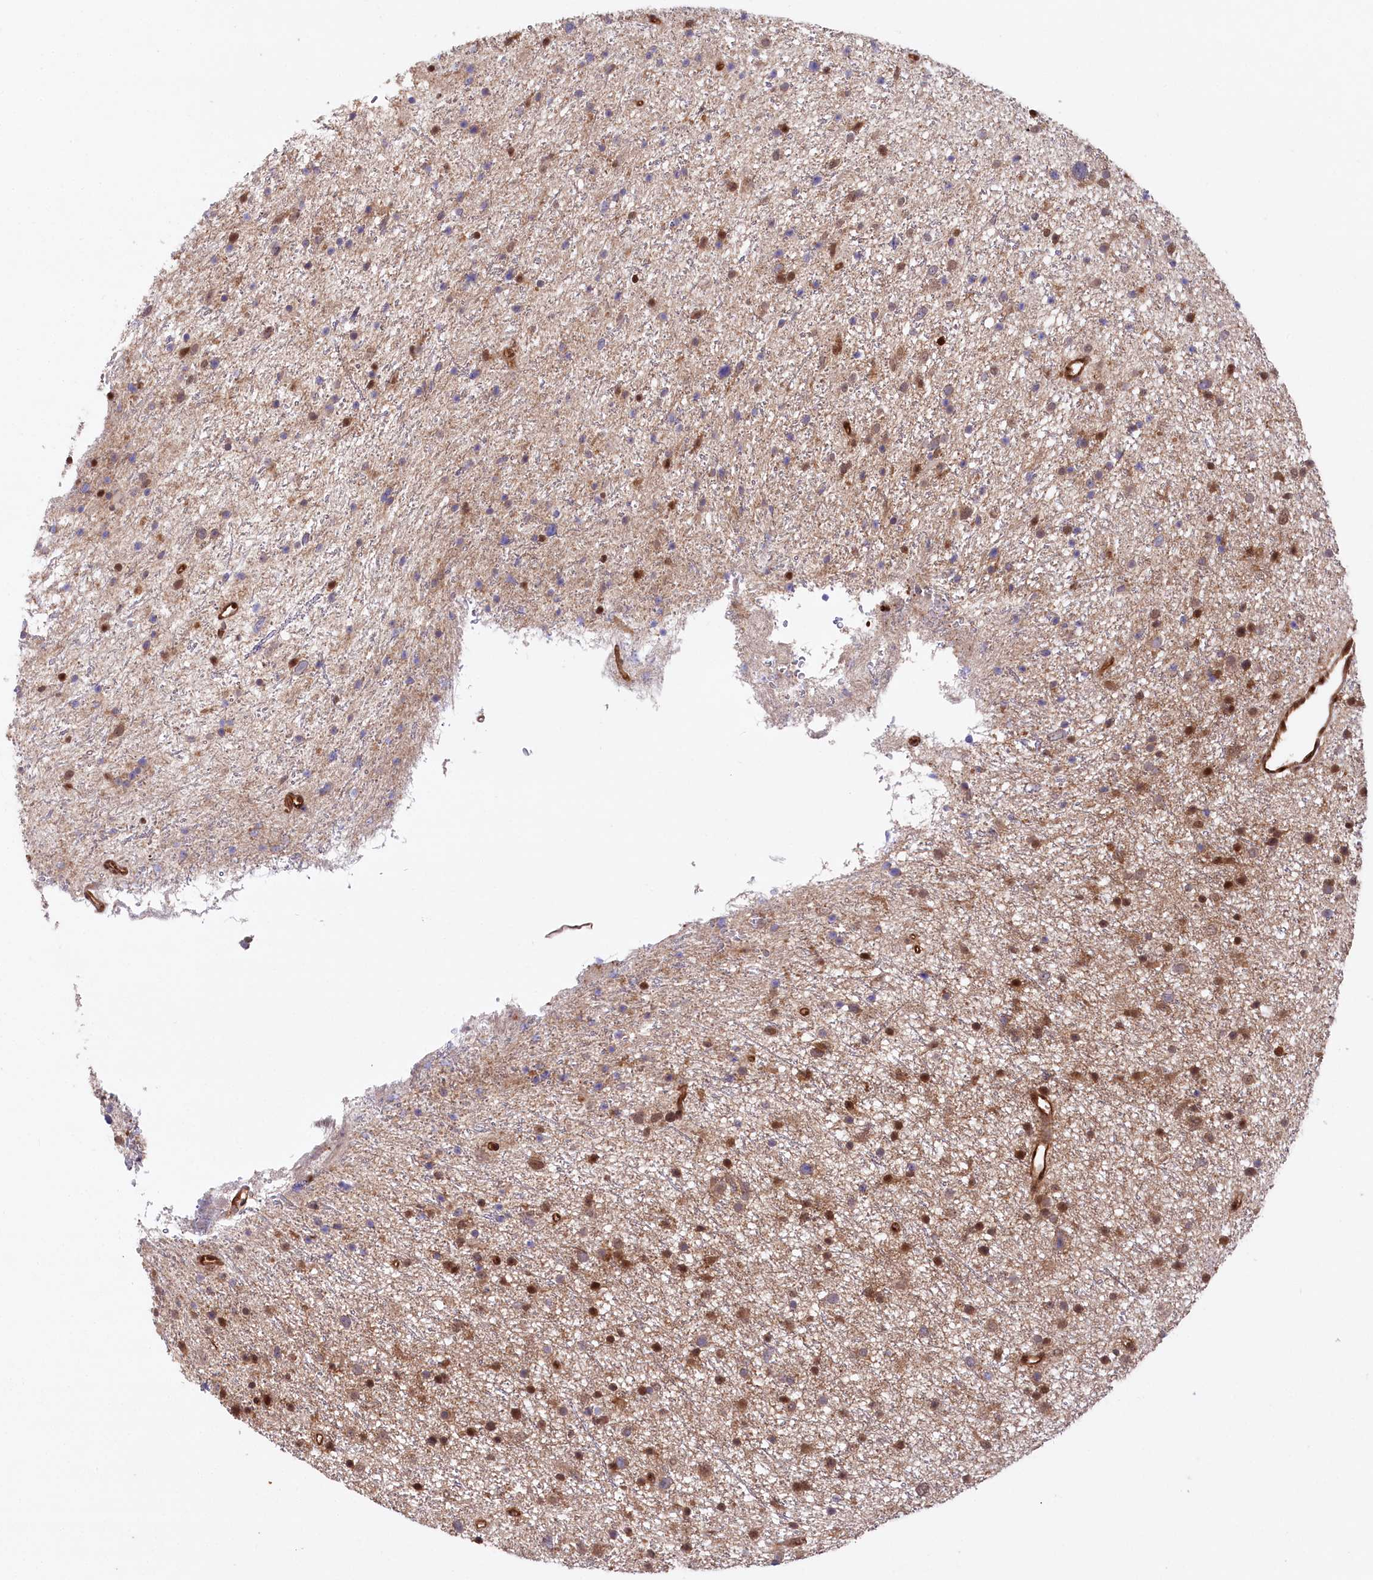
{"staining": {"intensity": "moderate", "quantity": "25%-75%", "location": "cytoplasmic/membranous,nuclear"}, "tissue": "glioma", "cell_type": "Tumor cells", "image_type": "cancer", "snomed": [{"axis": "morphology", "description": "Glioma, malignant, Low grade"}, {"axis": "topography", "description": "Cerebral cortex"}], "caption": "Glioma tissue reveals moderate cytoplasmic/membranous and nuclear staining in about 25%-75% of tumor cells", "gene": "LSG1", "patient": {"sex": "female", "age": 39}}